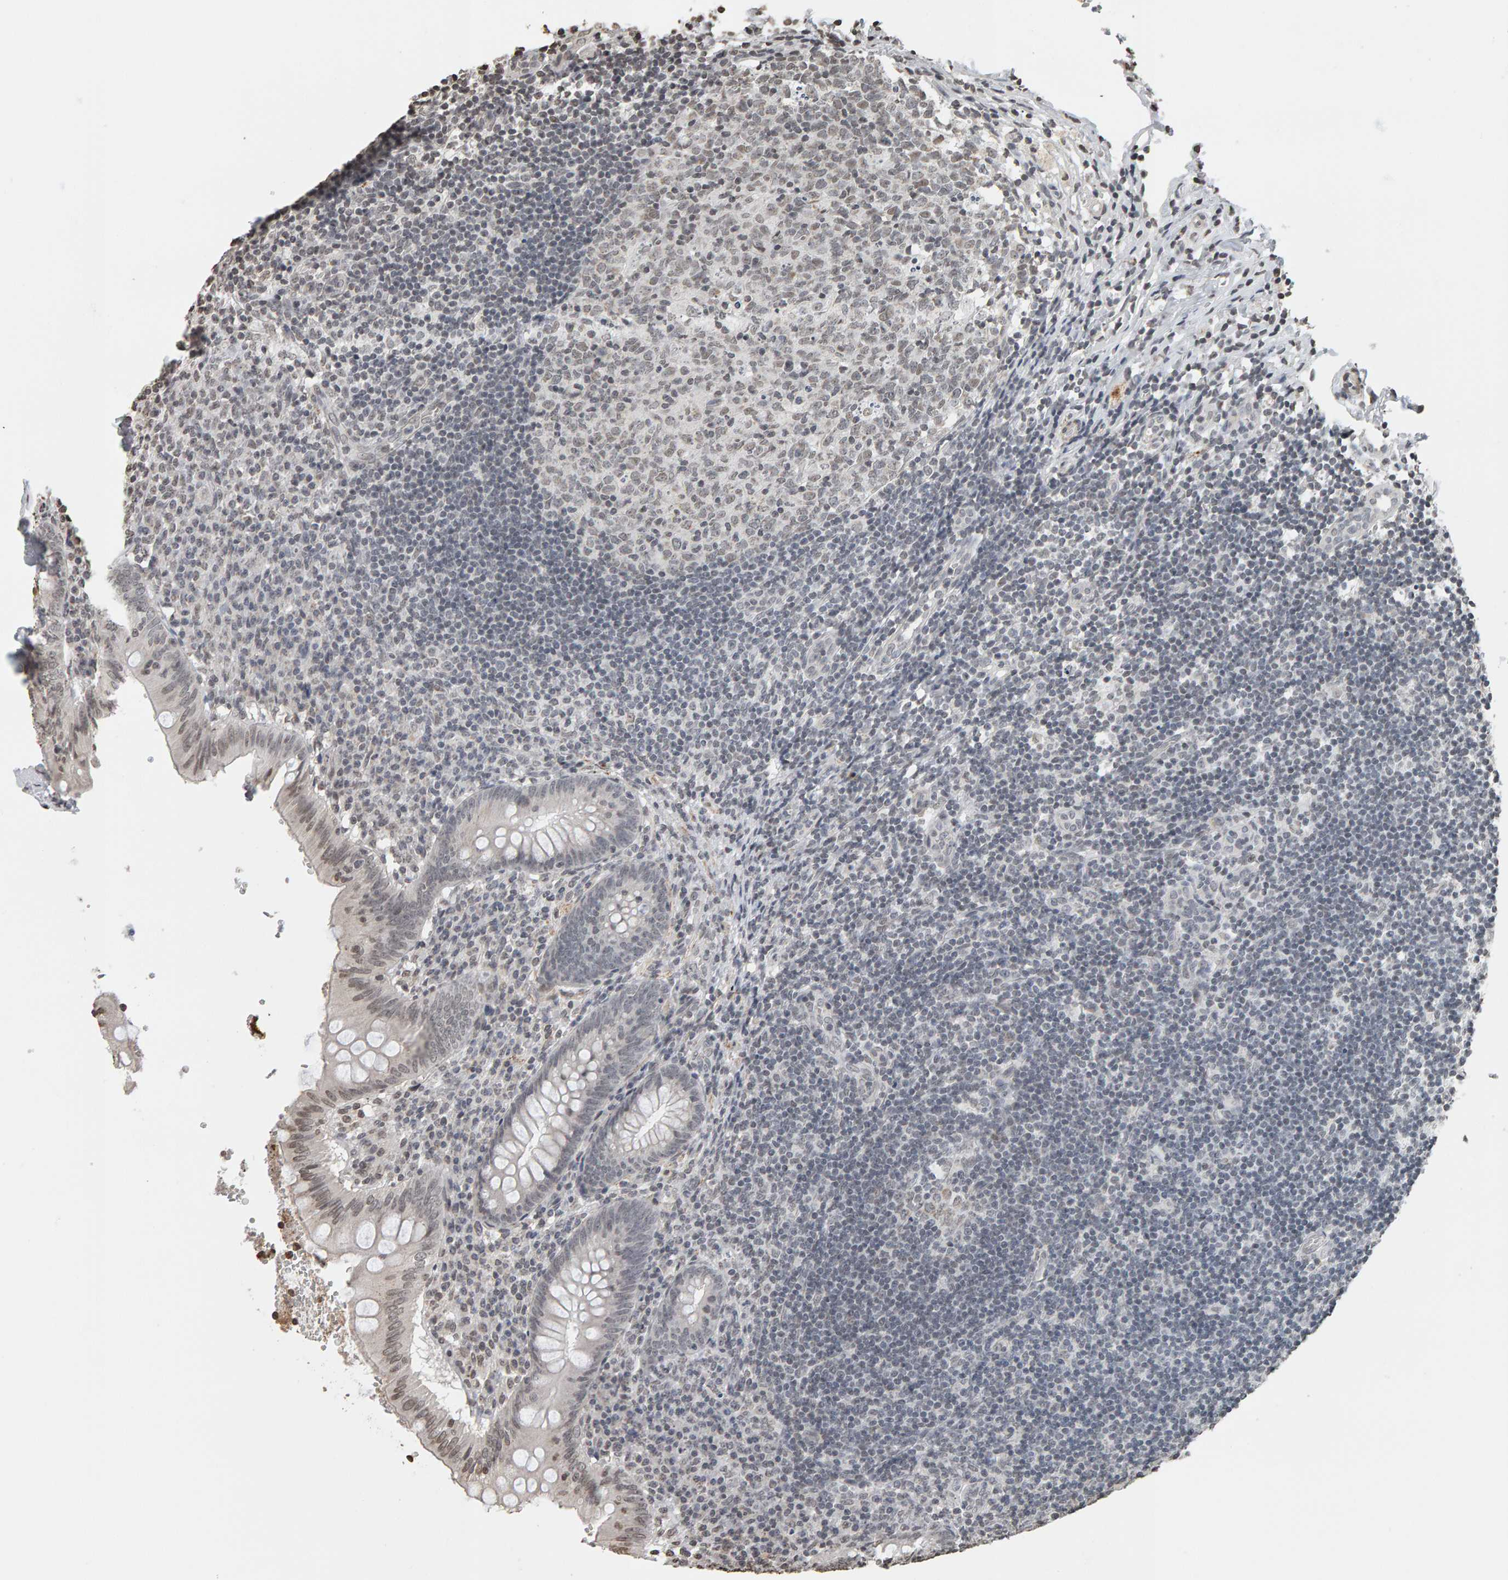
{"staining": {"intensity": "weak", "quantity": "<25%", "location": "nuclear"}, "tissue": "appendix", "cell_type": "Glandular cells", "image_type": "normal", "snomed": [{"axis": "morphology", "description": "Normal tissue, NOS"}, {"axis": "topography", "description": "Appendix"}], "caption": "DAB (3,3'-diaminobenzidine) immunohistochemical staining of unremarkable appendix shows no significant expression in glandular cells.", "gene": "AFF4", "patient": {"sex": "male", "age": 8}}